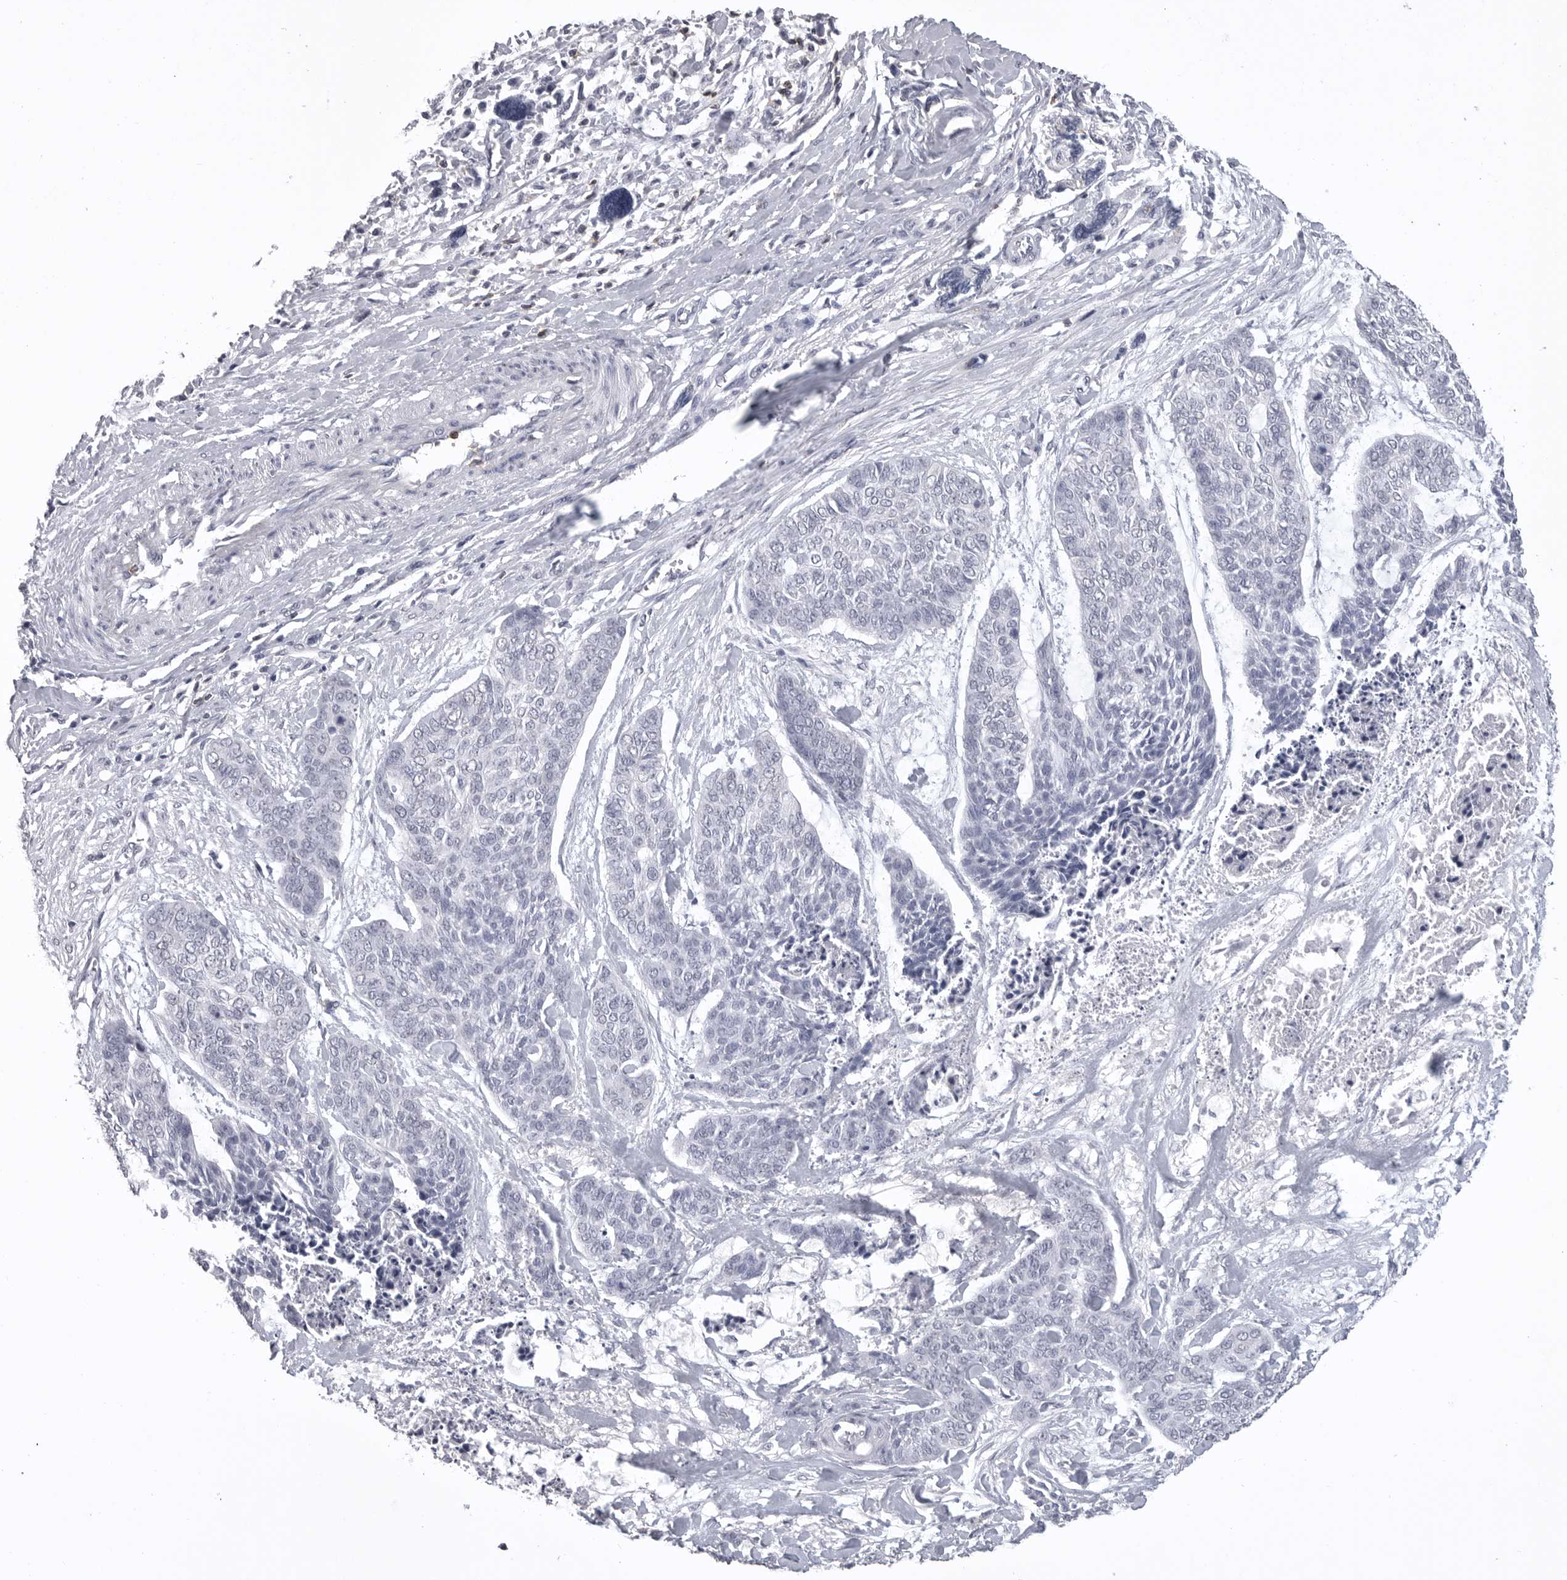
{"staining": {"intensity": "negative", "quantity": "none", "location": "none"}, "tissue": "skin cancer", "cell_type": "Tumor cells", "image_type": "cancer", "snomed": [{"axis": "morphology", "description": "Basal cell carcinoma"}, {"axis": "topography", "description": "Skin"}], "caption": "DAB immunohistochemical staining of skin cancer demonstrates no significant positivity in tumor cells.", "gene": "ITGAL", "patient": {"sex": "female", "age": 64}}